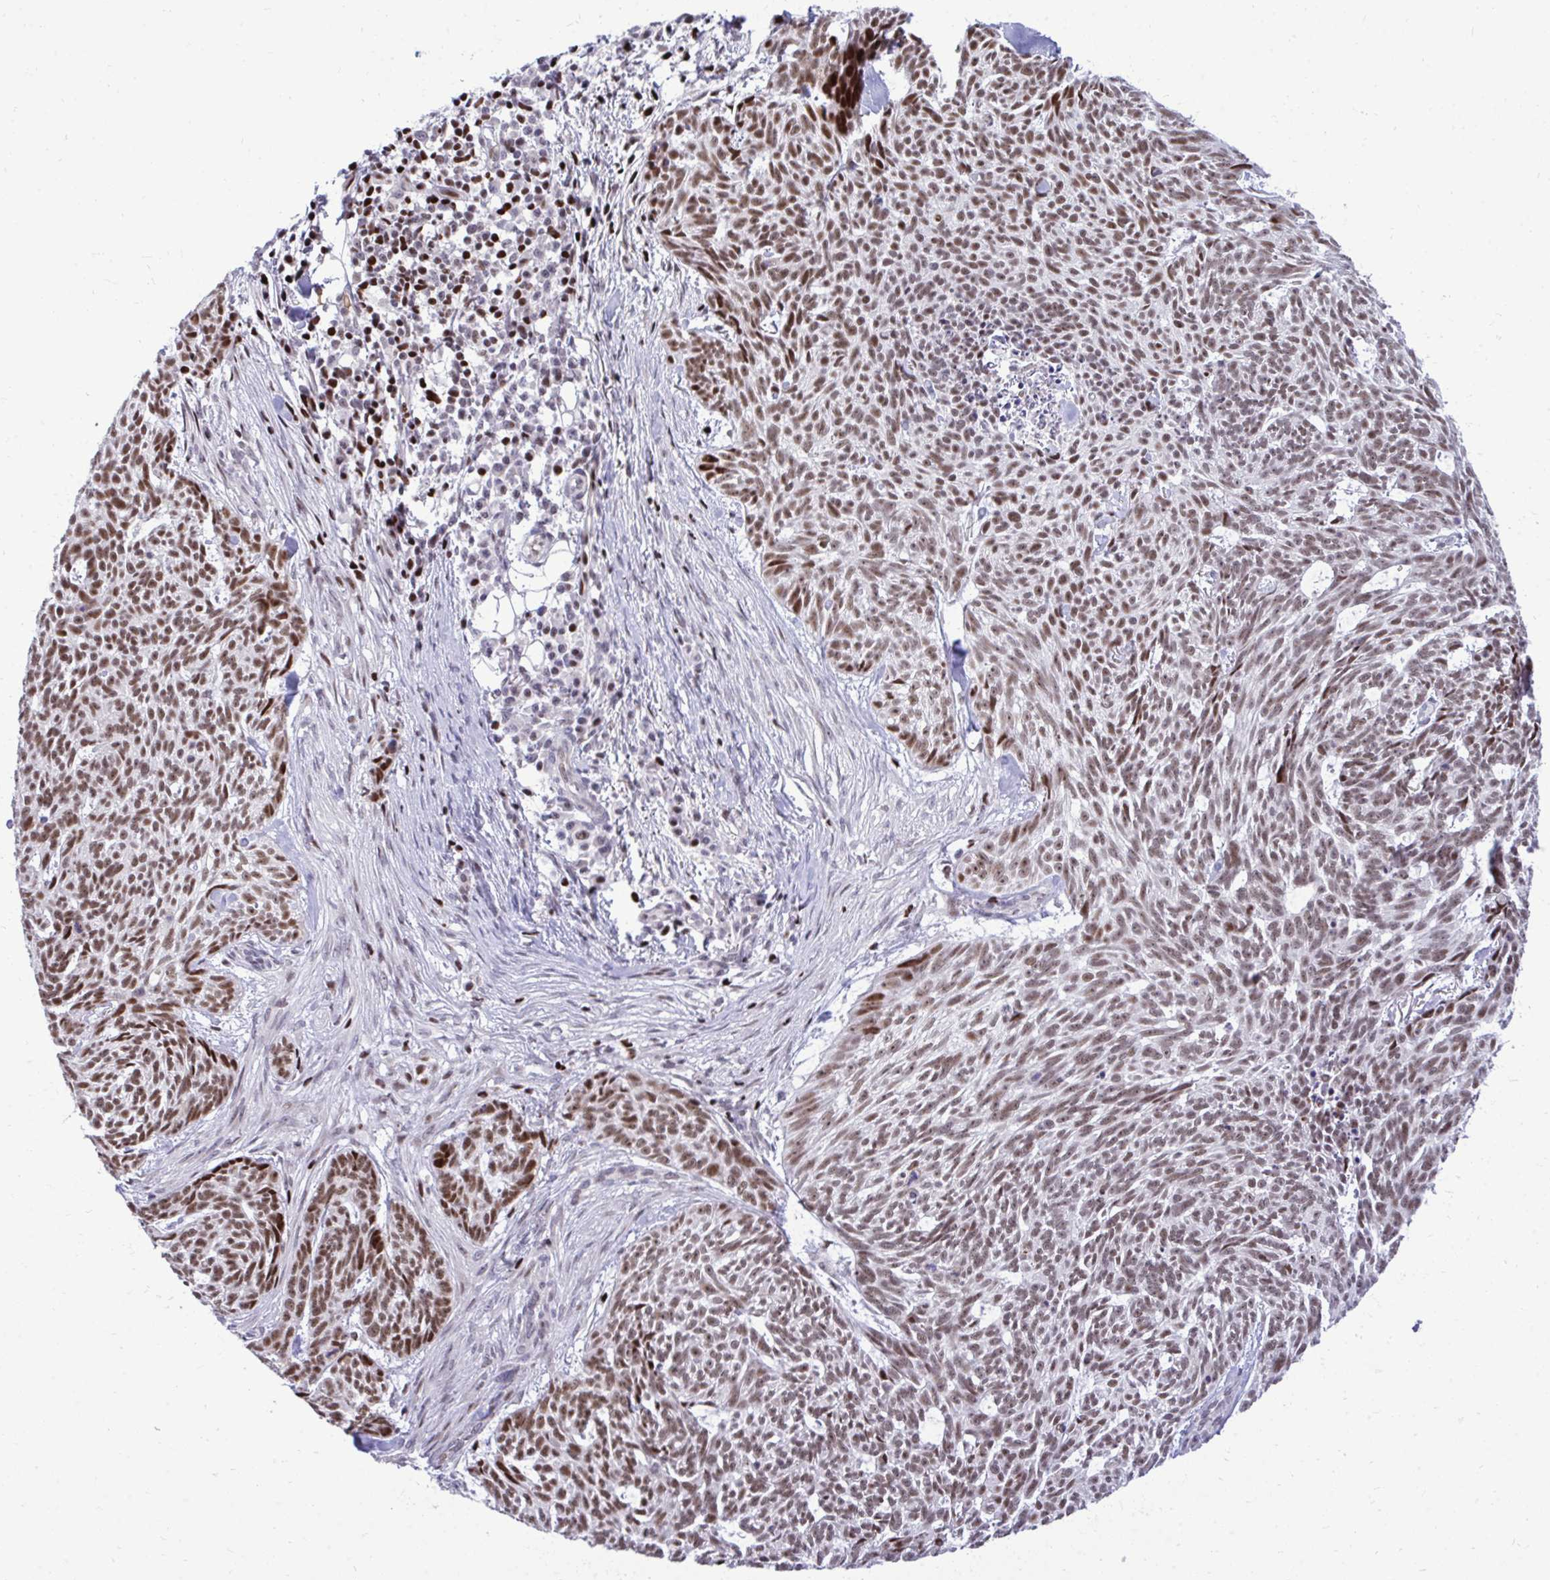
{"staining": {"intensity": "moderate", "quantity": ">75%", "location": "nuclear"}, "tissue": "skin cancer", "cell_type": "Tumor cells", "image_type": "cancer", "snomed": [{"axis": "morphology", "description": "Basal cell carcinoma"}, {"axis": "topography", "description": "Skin"}], "caption": "Immunohistochemical staining of human basal cell carcinoma (skin) reveals medium levels of moderate nuclear positivity in about >75% of tumor cells.", "gene": "C14orf39", "patient": {"sex": "female", "age": 93}}